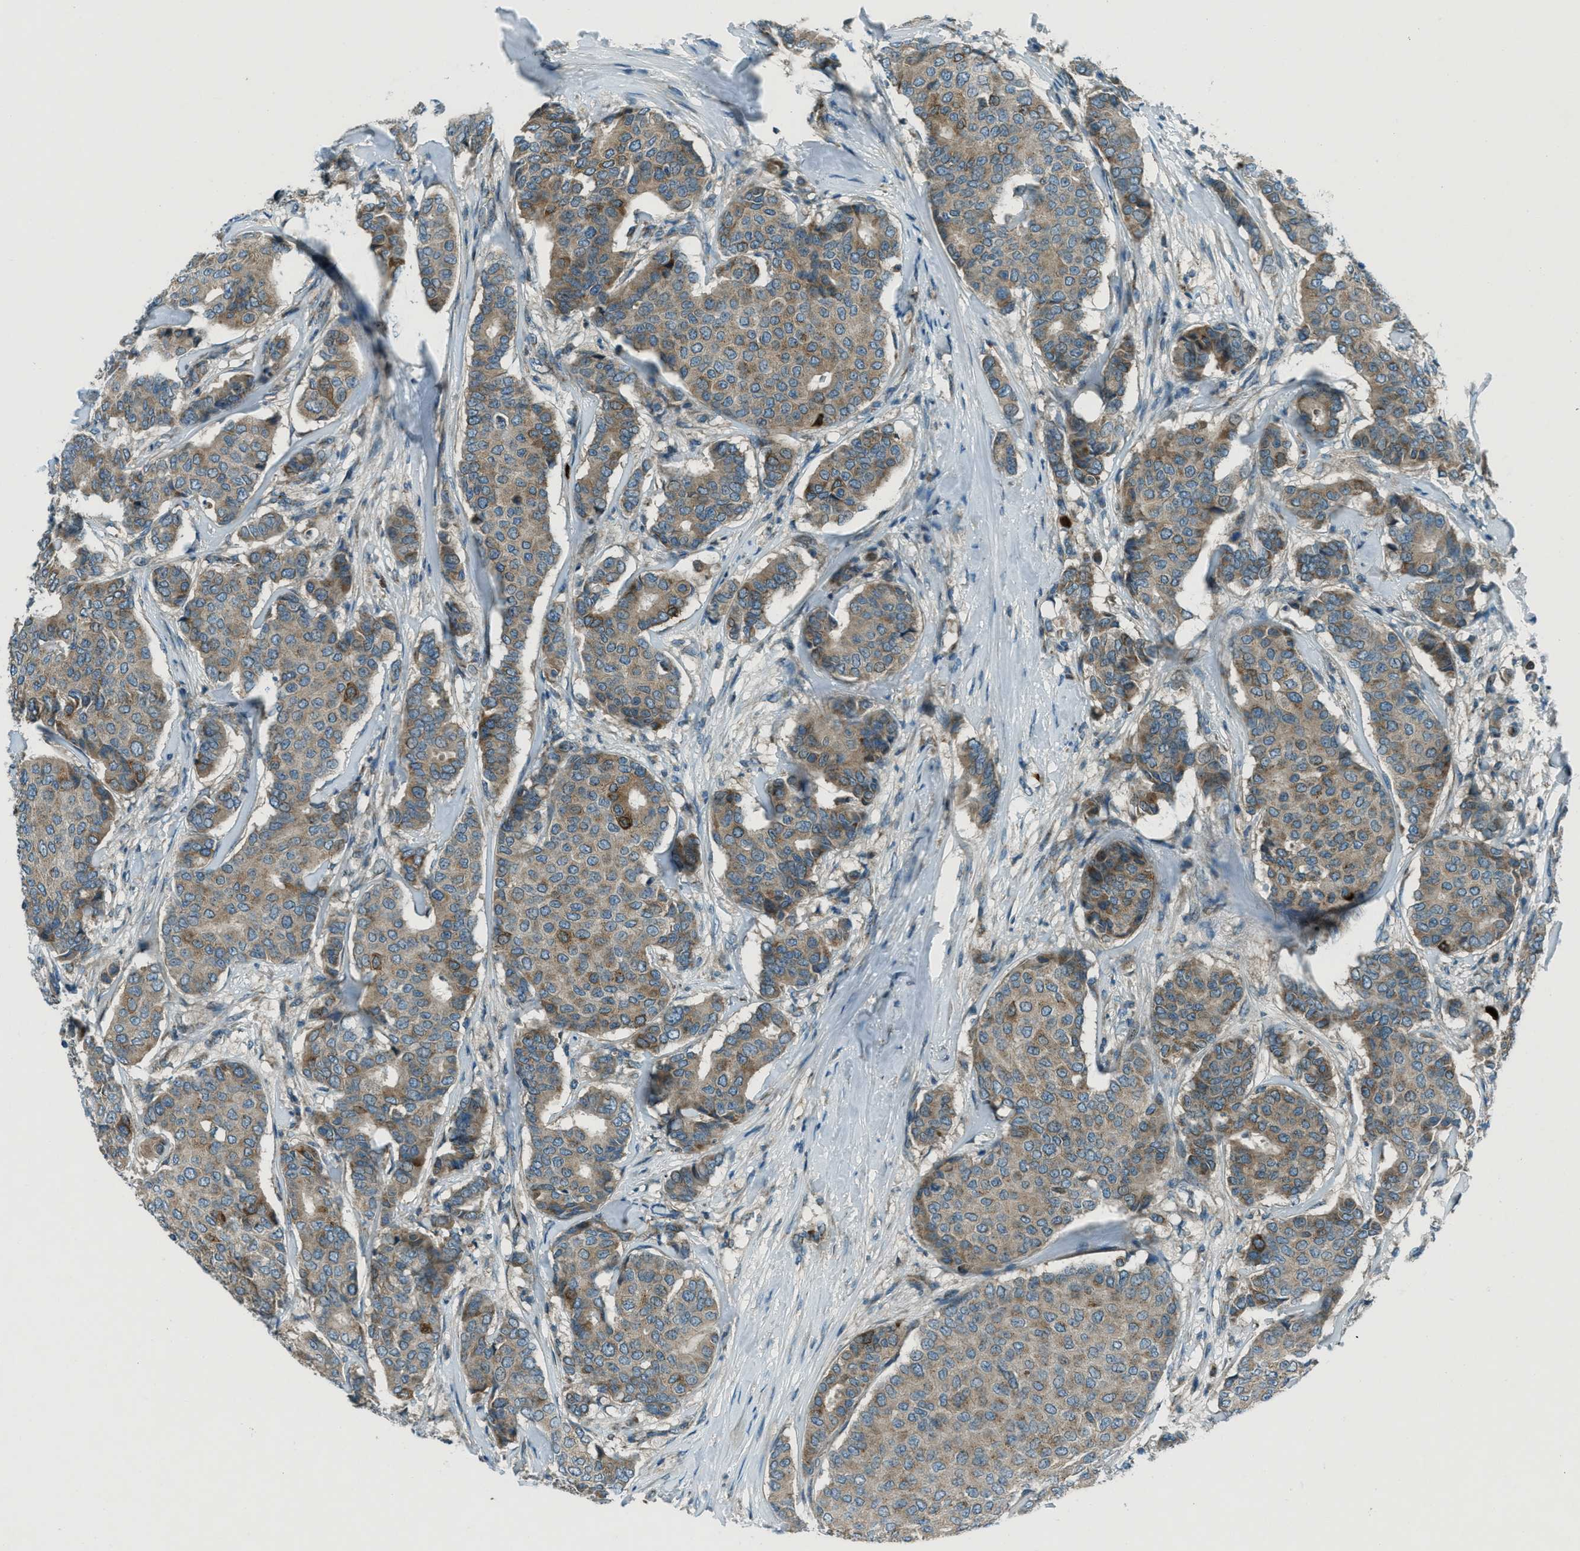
{"staining": {"intensity": "moderate", "quantity": ">75%", "location": "cytoplasmic/membranous"}, "tissue": "breast cancer", "cell_type": "Tumor cells", "image_type": "cancer", "snomed": [{"axis": "morphology", "description": "Duct carcinoma"}, {"axis": "topography", "description": "Breast"}], "caption": "Tumor cells show medium levels of moderate cytoplasmic/membranous staining in about >75% of cells in invasive ductal carcinoma (breast).", "gene": "FAR1", "patient": {"sex": "female", "age": 75}}